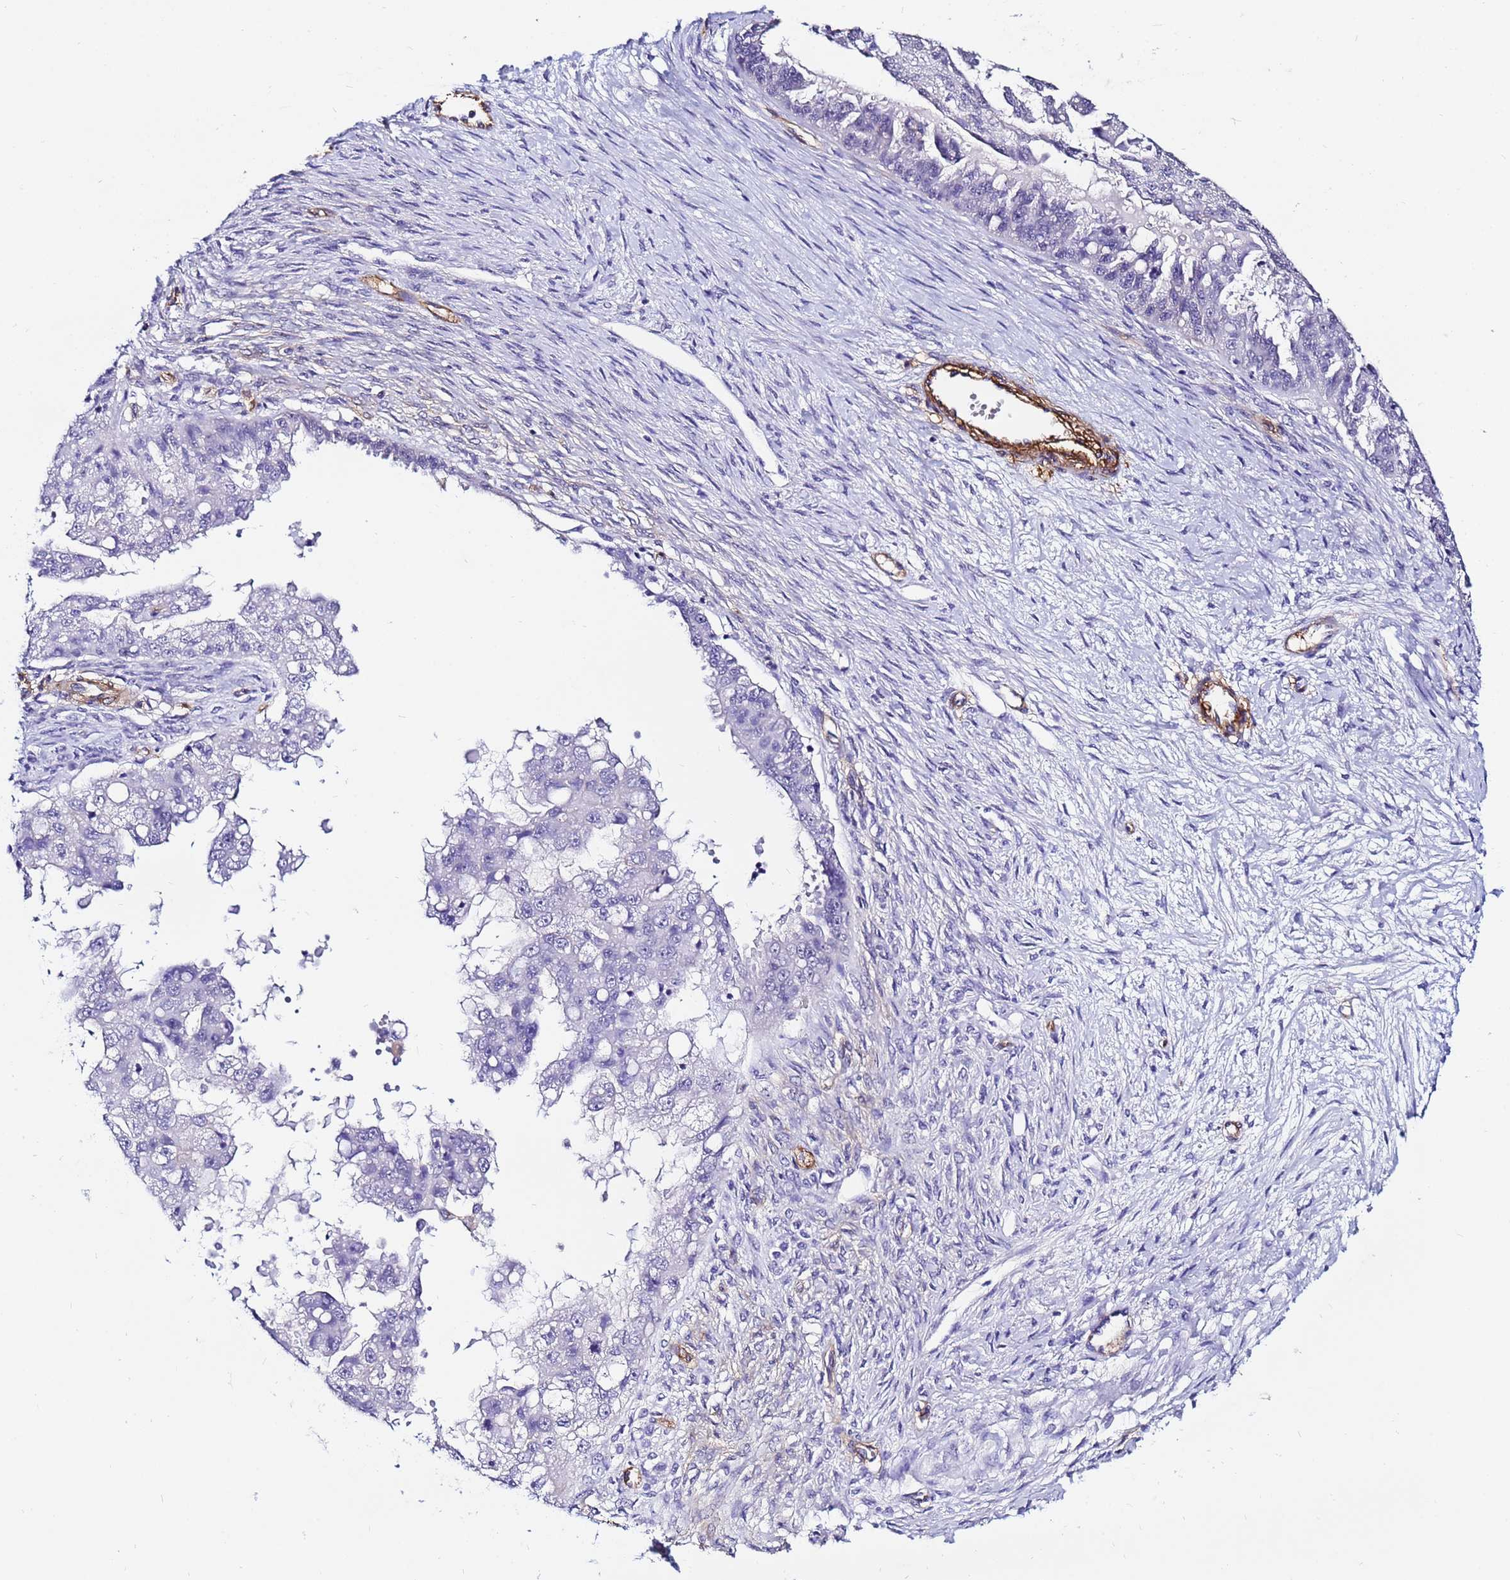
{"staining": {"intensity": "negative", "quantity": "none", "location": "none"}, "tissue": "ovarian cancer", "cell_type": "Tumor cells", "image_type": "cancer", "snomed": [{"axis": "morphology", "description": "Cystadenocarcinoma, serous, NOS"}, {"axis": "topography", "description": "Ovary"}], "caption": "Protein analysis of ovarian serous cystadenocarcinoma reveals no significant expression in tumor cells.", "gene": "DEFB104A", "patient": {"sex": "female", "age": 58}}